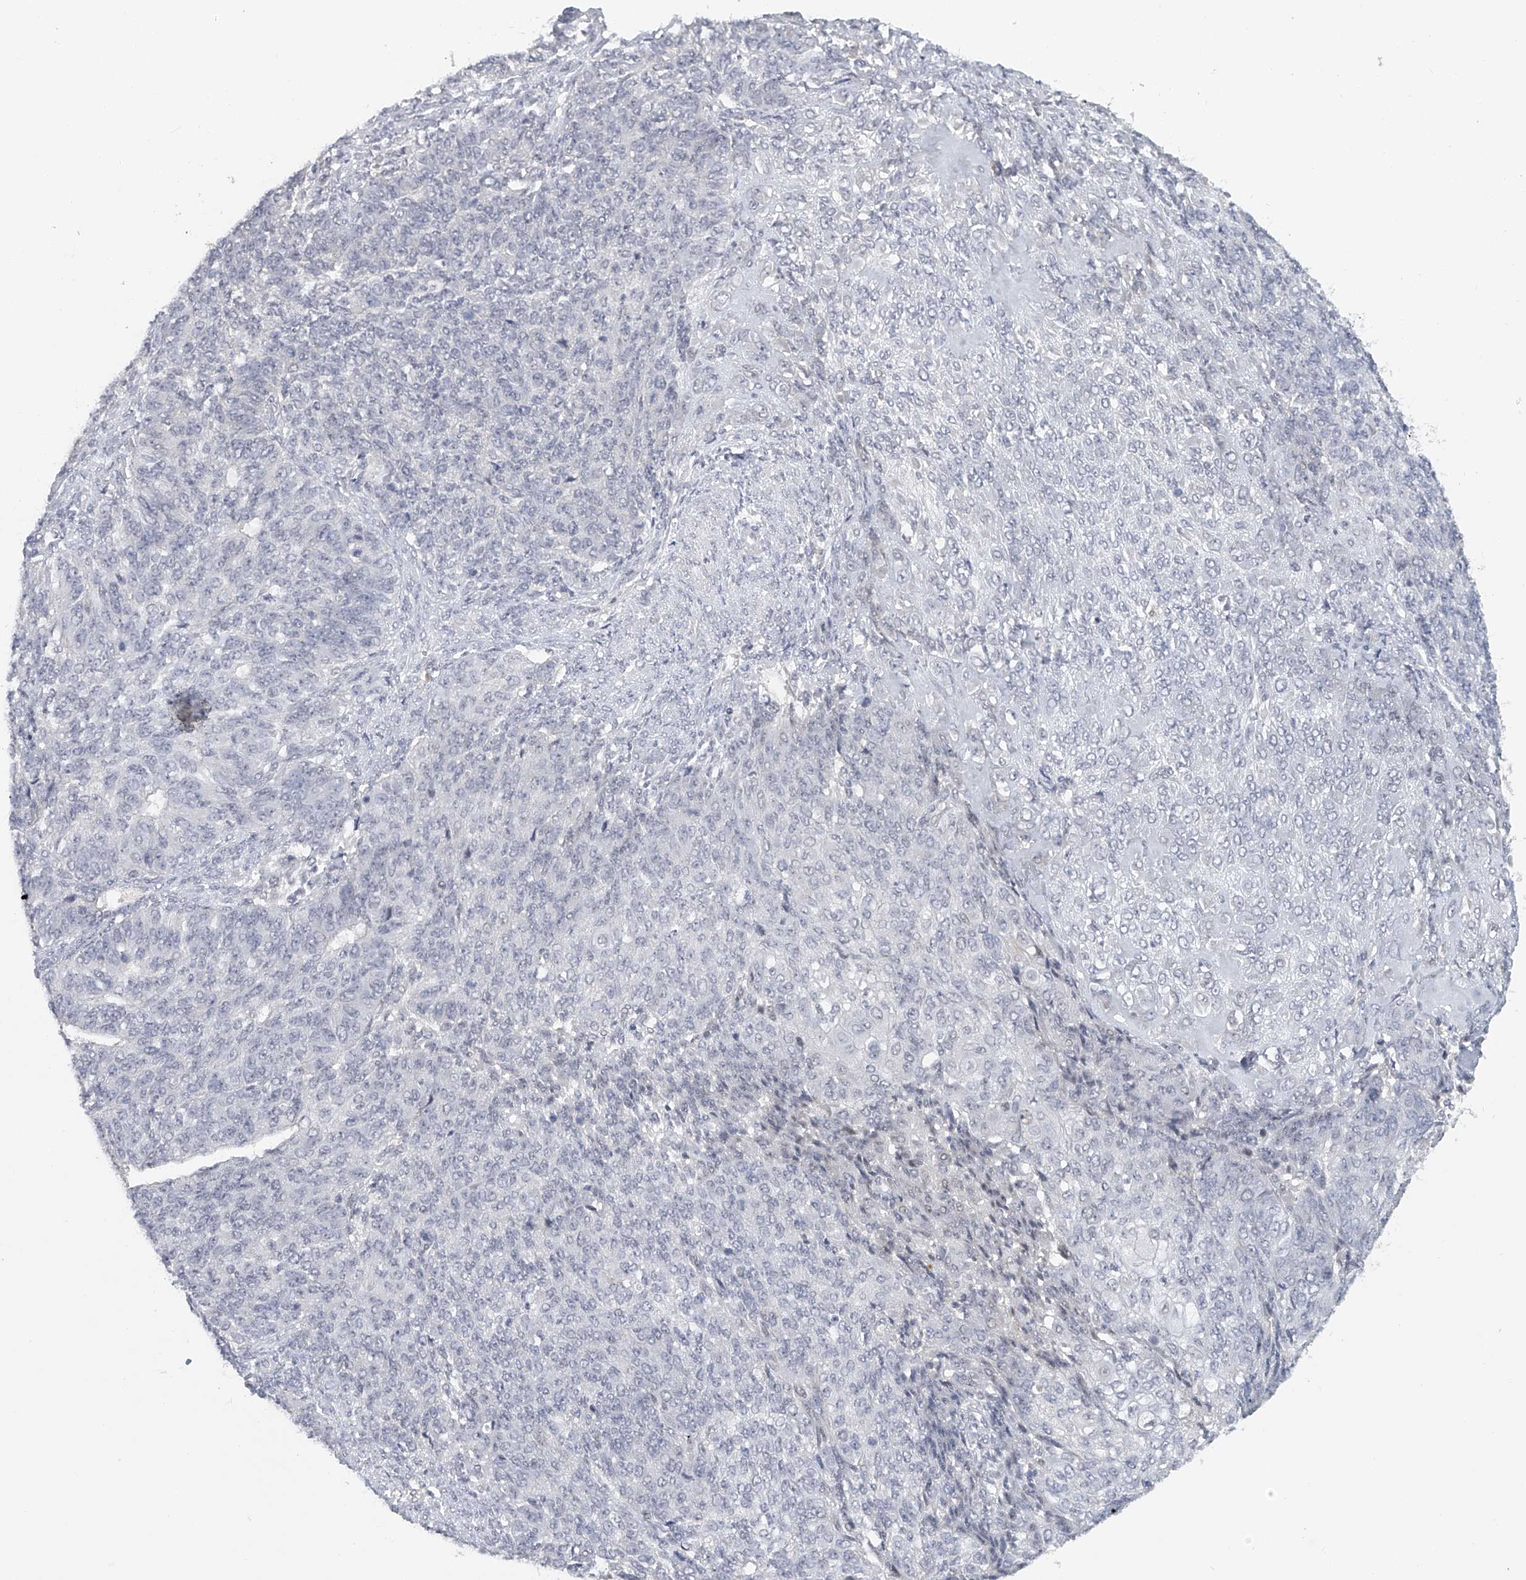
{"staining": {"intensity": "negative", "quantity": "none", "location": "none"}, "tissue": "endometrial cancer", "cell_type": "Tumor cells", "image_type": "cancer", "snomed": [{"axis": "morphology", "description": "Adenocarcinoma, NOS"}, {"axis": "topography", "description": "Endometrium"}], "caption": "Immunohistochemistry (IHC) of adenocarcinoma (endometrial) displays no expression in tumor cells. Brightfield microscopy of IHC stained with DAB (3,3'-diaminobenzidine) (brown) and hematoxylin (blue), captured at high magnification.", "gene": "DDX43", "patient": {"sex": "female", "age": 32}}